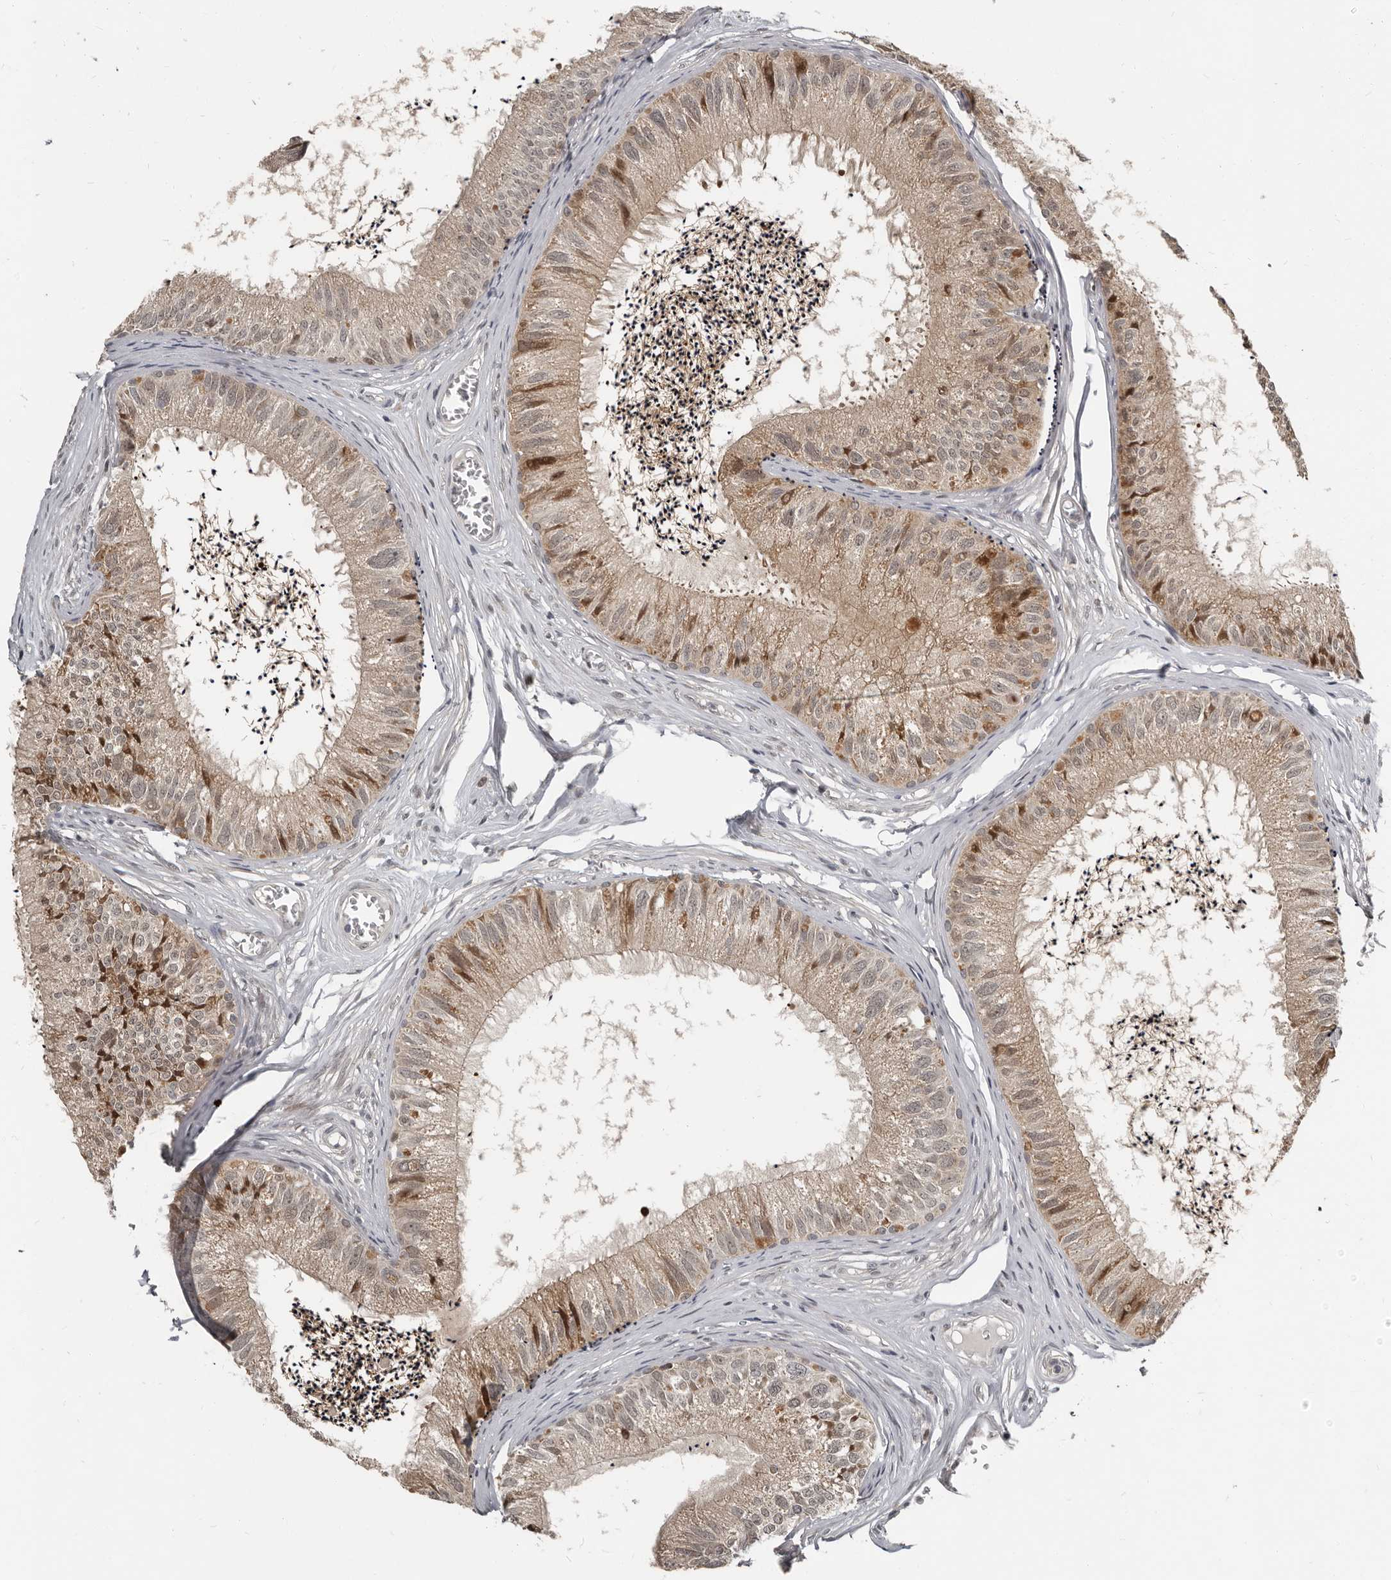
{"staining": {"intensity": "moderate", "quantity": "<25%", "location": "cytoplasmic/membranous,nuclear"}, "tissue": "epididymis", "cell_type": "Glandular cells", "image_type": "normal", "snomed": [{"axis": "morphology", "description": "Normal tissue, NOS"}, {"axis": "topography", "description": "Epididymis"}], "caption": "Protein positivity by immunohistochemistry (IHC) exhibits moderate cytoplasmic/membranous,nuclear positivity in approximately <25% of glandular cells in normal epididymis.", "gene": "APOL6", "patient": {"sex": "male", "age": 79}}